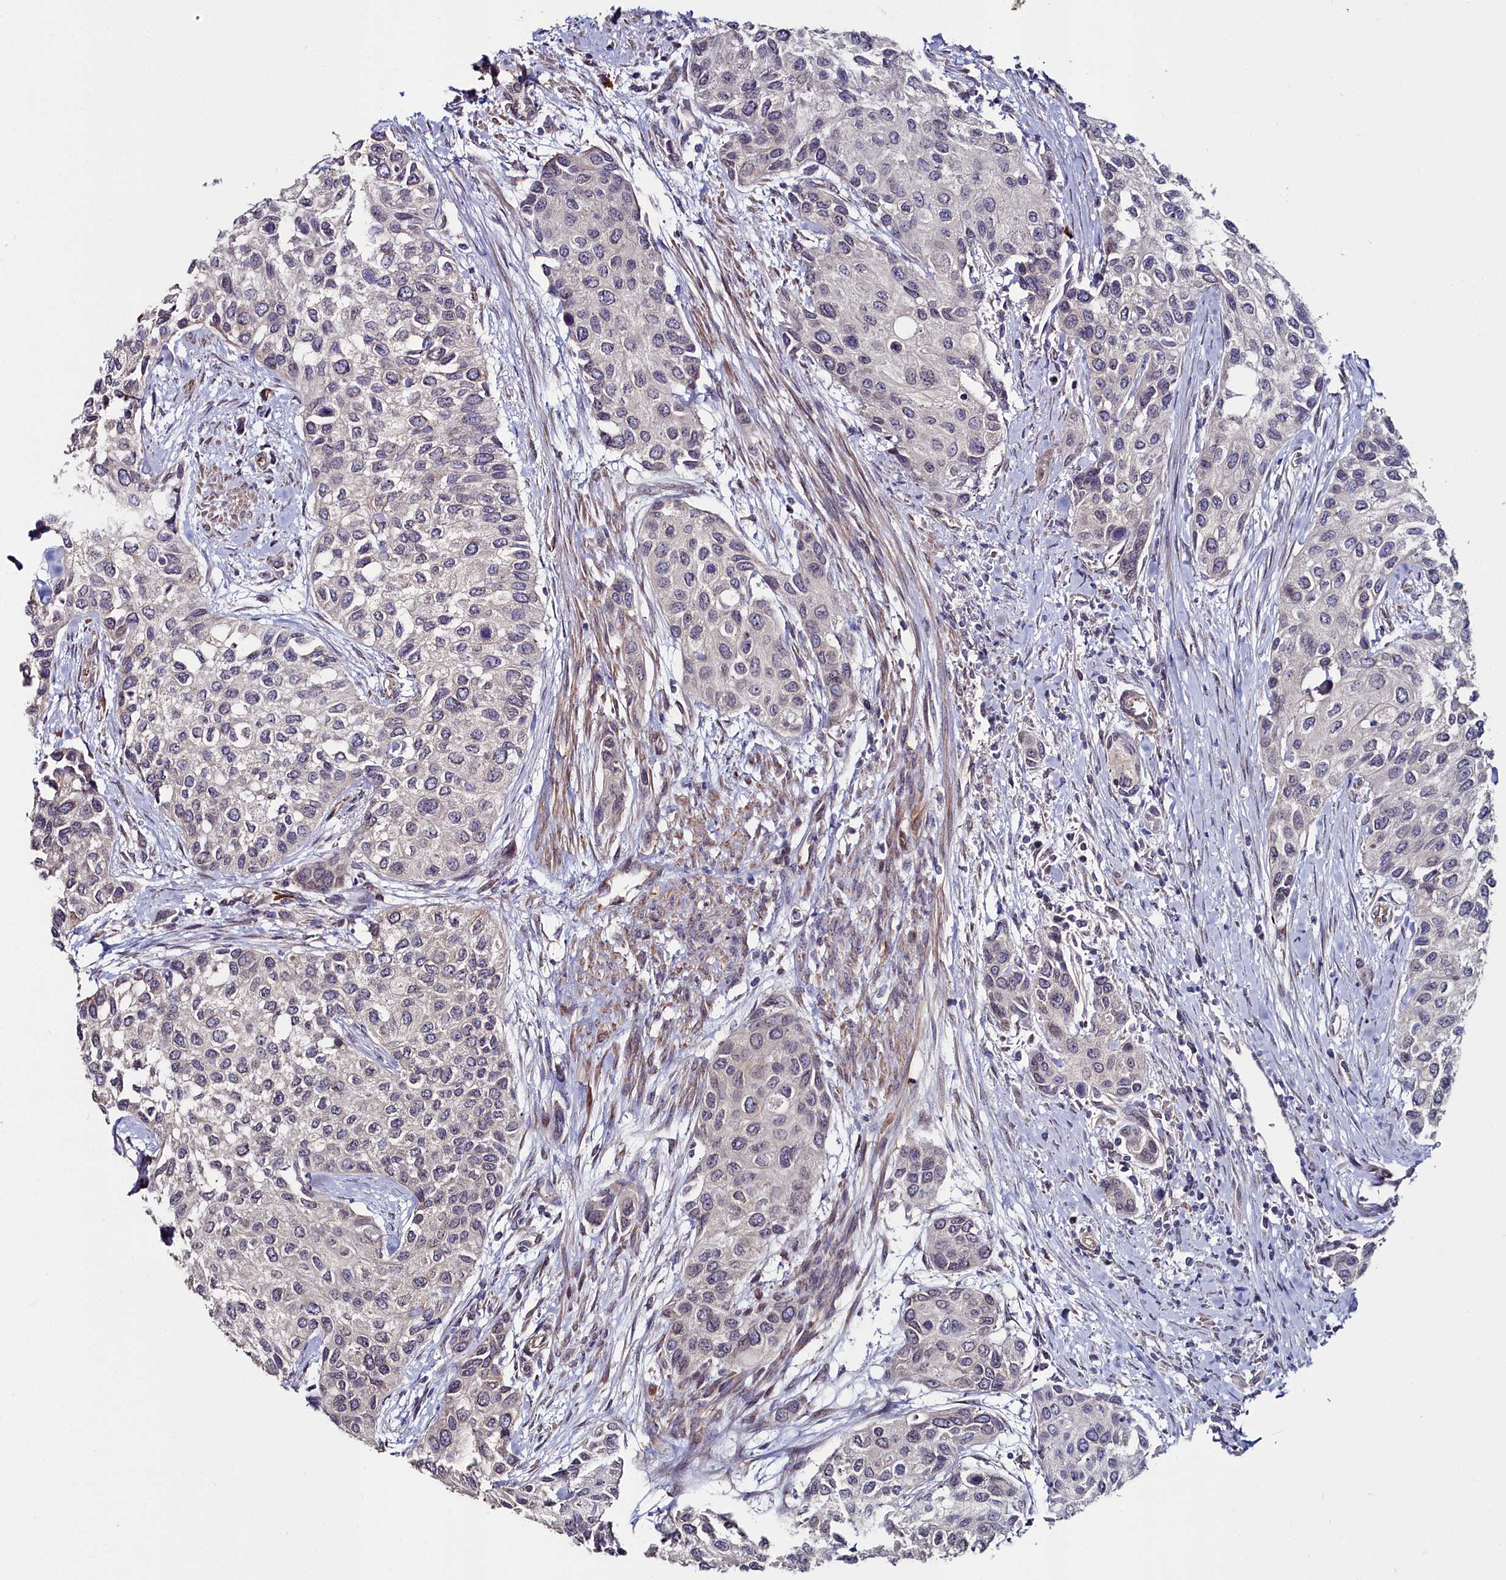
{"staining": {"intensity": "negative", "quantity": "none", "location": "none"}, "tissue": "urothelial cancer", "cell_type": "Tumor cells", "image_type": "cancer", "snomed": [{"axis": "morphology", "description": "Normal tissue, NOS"}, {"axis": "morphology", "description": "Urothelial carcinoma, High grade"}, {"axis": "topography", "description": "Vascular tissue"}, {"axis": "topography", "description": "Urinary bladder"}], "caption": "DAB (3,3'-diaminobenzidine) immunohistochemical staining of human urothelial carcinoma (high-grade) displays no significant staining in tumor cells.", "gene": "C4orf19", "patient": {"sex": "female", "age": 56}}